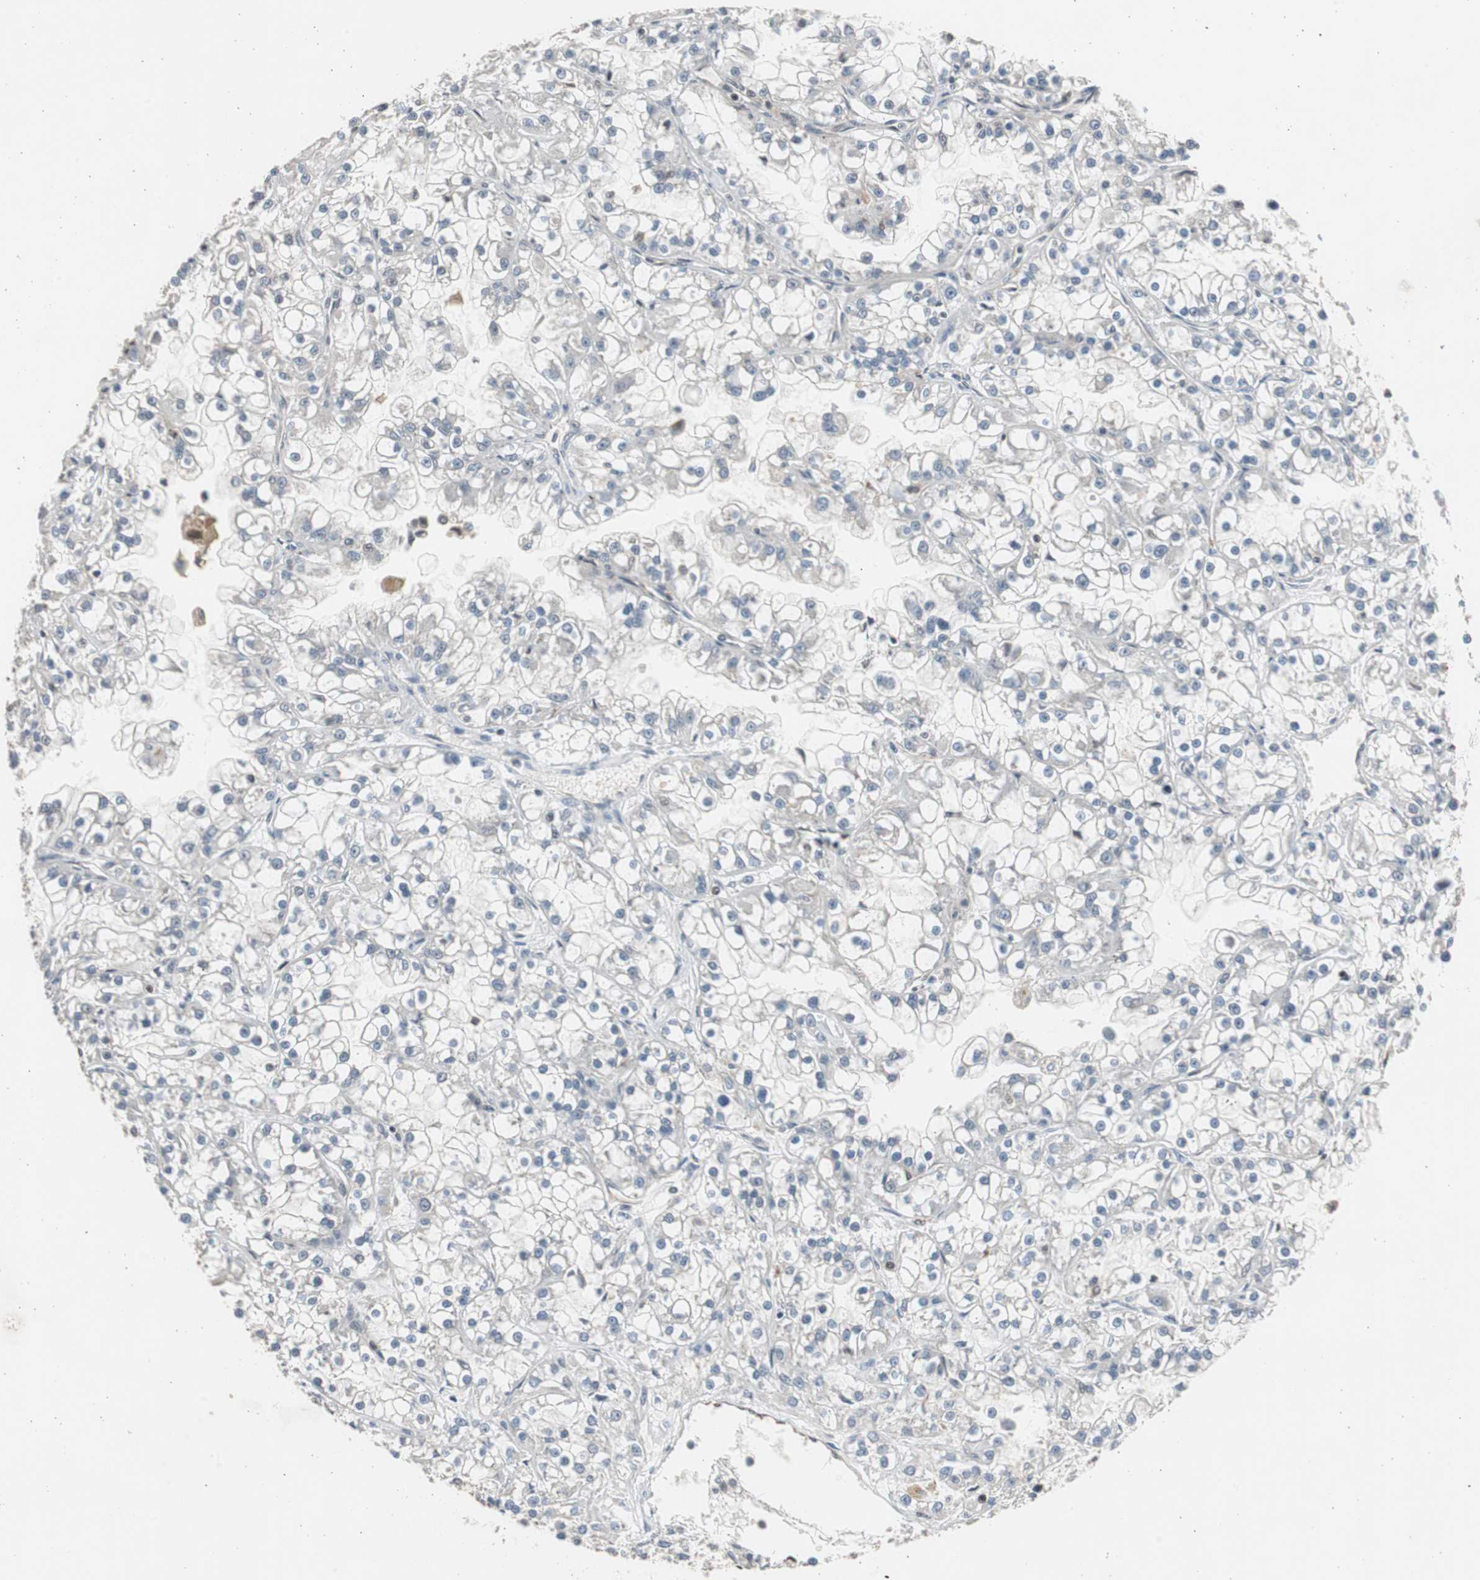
{"staining": {"intensity": "negative", "quantity": "none", "location": "none"}, "tissue": "renal cancer", "cell_type": "Tumor cells", "image_type": "cancer", "snomed": [{"axis": "morphology", "description": "Adenocarcinoma, NOS"}, {"axis": "topography", "description": "Kidney"}], "caption": "Adenocarcinoma (renal) was stained to show a protein in brown. There is no significant staining in tumor cells. (Brightfield microscopy of DAB (3,3'-diaminobenzidine) immunohistochemistry (IHC) at high magnification).", "gene": "RPA1", "patient": {"sex": "female", "age": 52}}